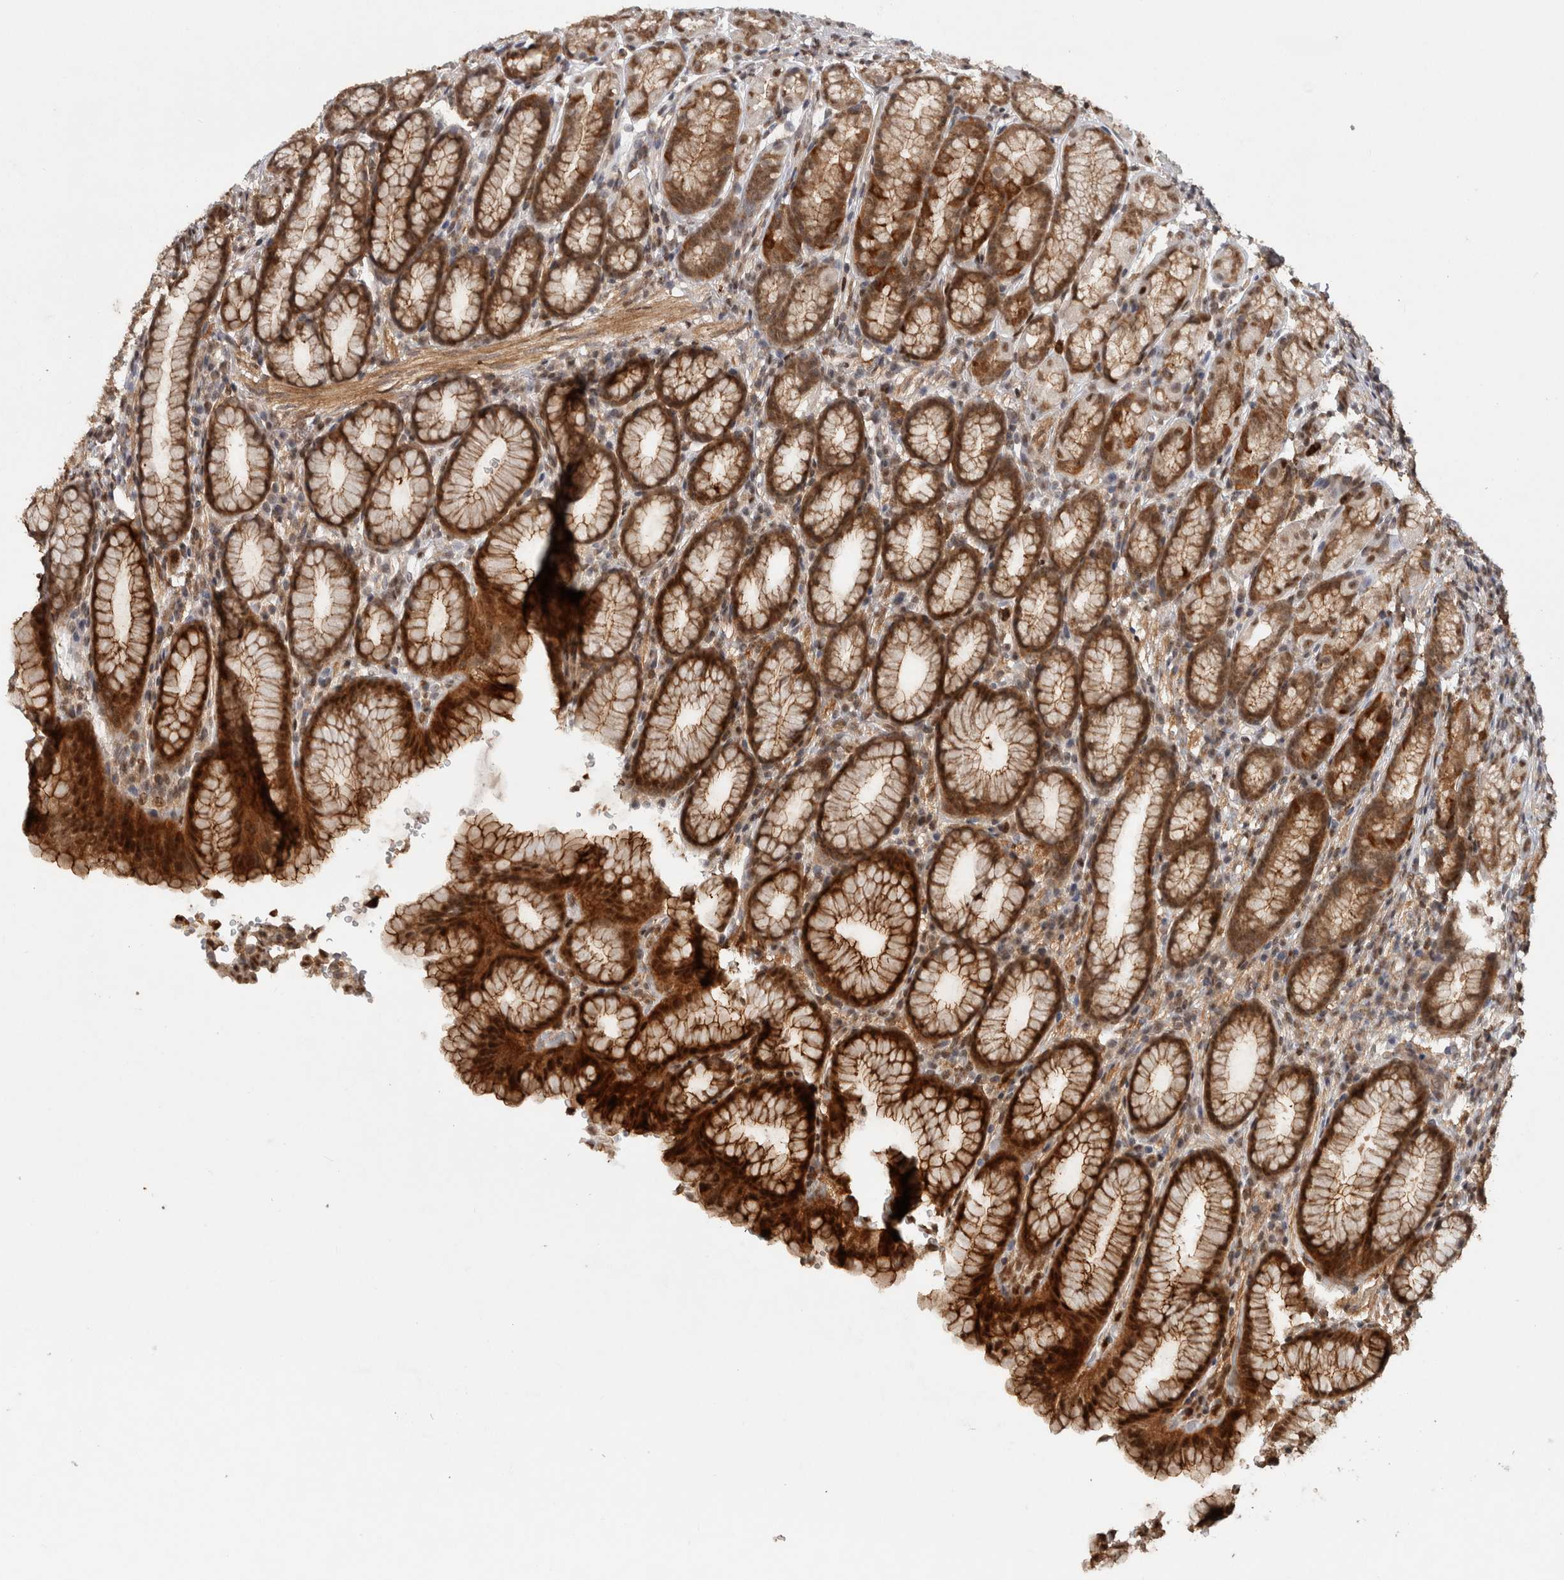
{"staining": {"intensity": "strong", "quantity": ">75%", "location": "cytoplasmic/membranous,nuclear"}, "tissue": "stomach", "cell_type": "Glandular cells", "image_type": "normal", "snomed": [{"axis": "morphology", "description": "Normal tissue, NOS"}, {"axis": "topography", "description": "Stomach"}], "caption": "Immunohistochemistry (IHC) of unremarkable human stomach displays high levels of strong cytoplasmic/membranous,nuclear staining in about >75% of glandular cells. (brown staining indicates protein expression, while blue staining denotes nuclei).", "gene": "RPS6KA2", "patient": {"sex": "male", "age": 42}}